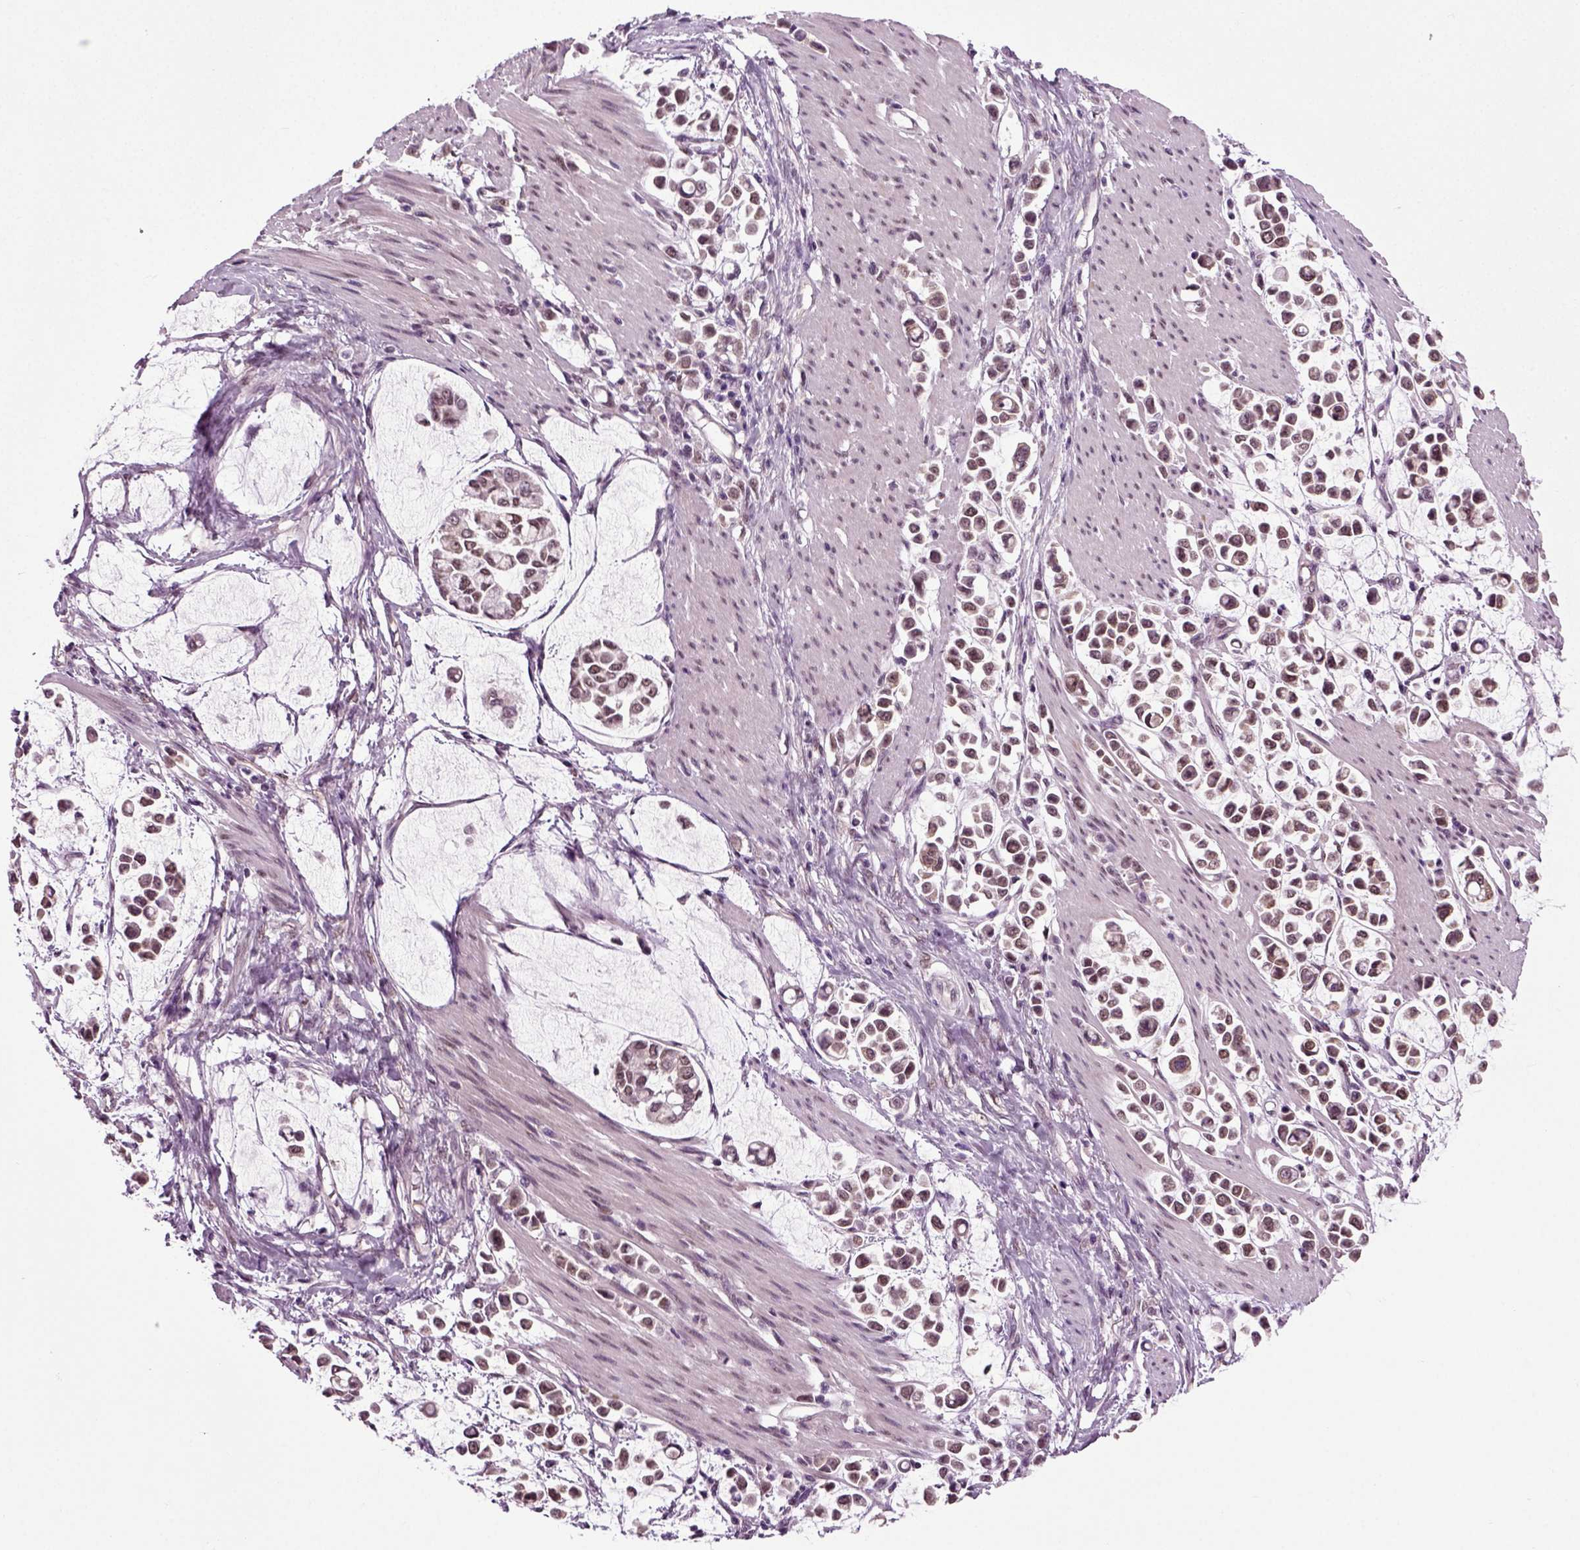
{"staining": {"intensity": "moderate", "quantity": ">75%", "location": "nuclear"}, "tissue": "stomach cancer", "cell_type": "Tumor cells", "image_type": "cancer", "snomed": [{"axis": "morphology", "description": "Adenocarcinoma, NOS"}, {"axis": "topography", "description": "Stomach"}], "caption": "Adenocarcinoma (stomach) stained with a protein marker reveals moderate staining in tumor cells.", "gene": "RCOR3", "patient": {"sex": "male", "age": 82}}